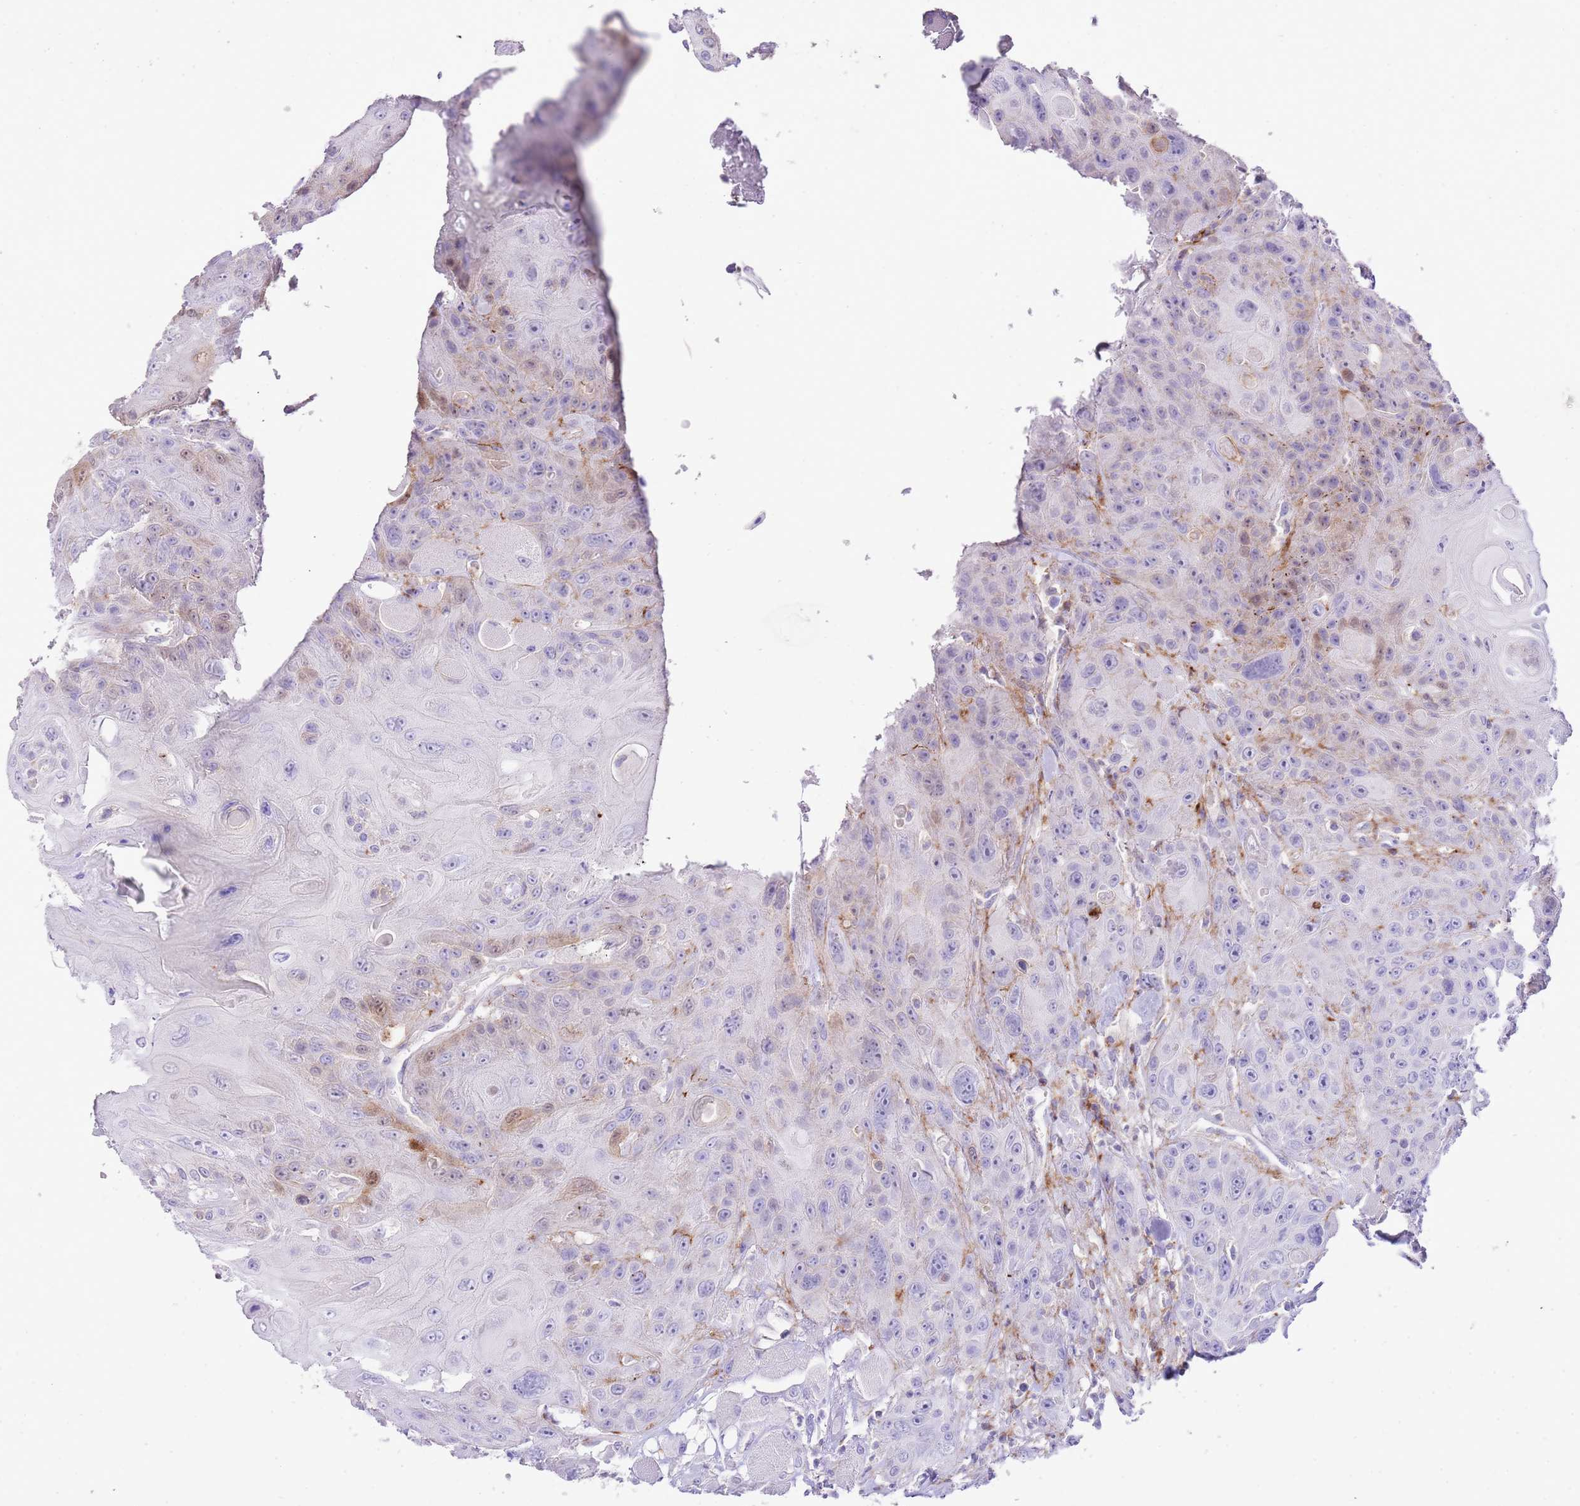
{"staining": {"intensity": "negative", "quantity": "none", "location": "none"}, "tissue": "head and neck cancer", "cell_type": "Tumor cells", "image_type": "cancer", "snomed": [{"axis": "morphology", "description": "Squamous cell carcinoma, NOS"}, {"axis": "topography", "description": "Head-Neck"}], "caption": "Human squamous cell carcinoma (head and neck) stained for a protein using immunohistochemistry (IHC) demonstrates no staining in tumor cells.", "gene": "ALDH3A1", "patient": {"sex": "female", "age": 59}}